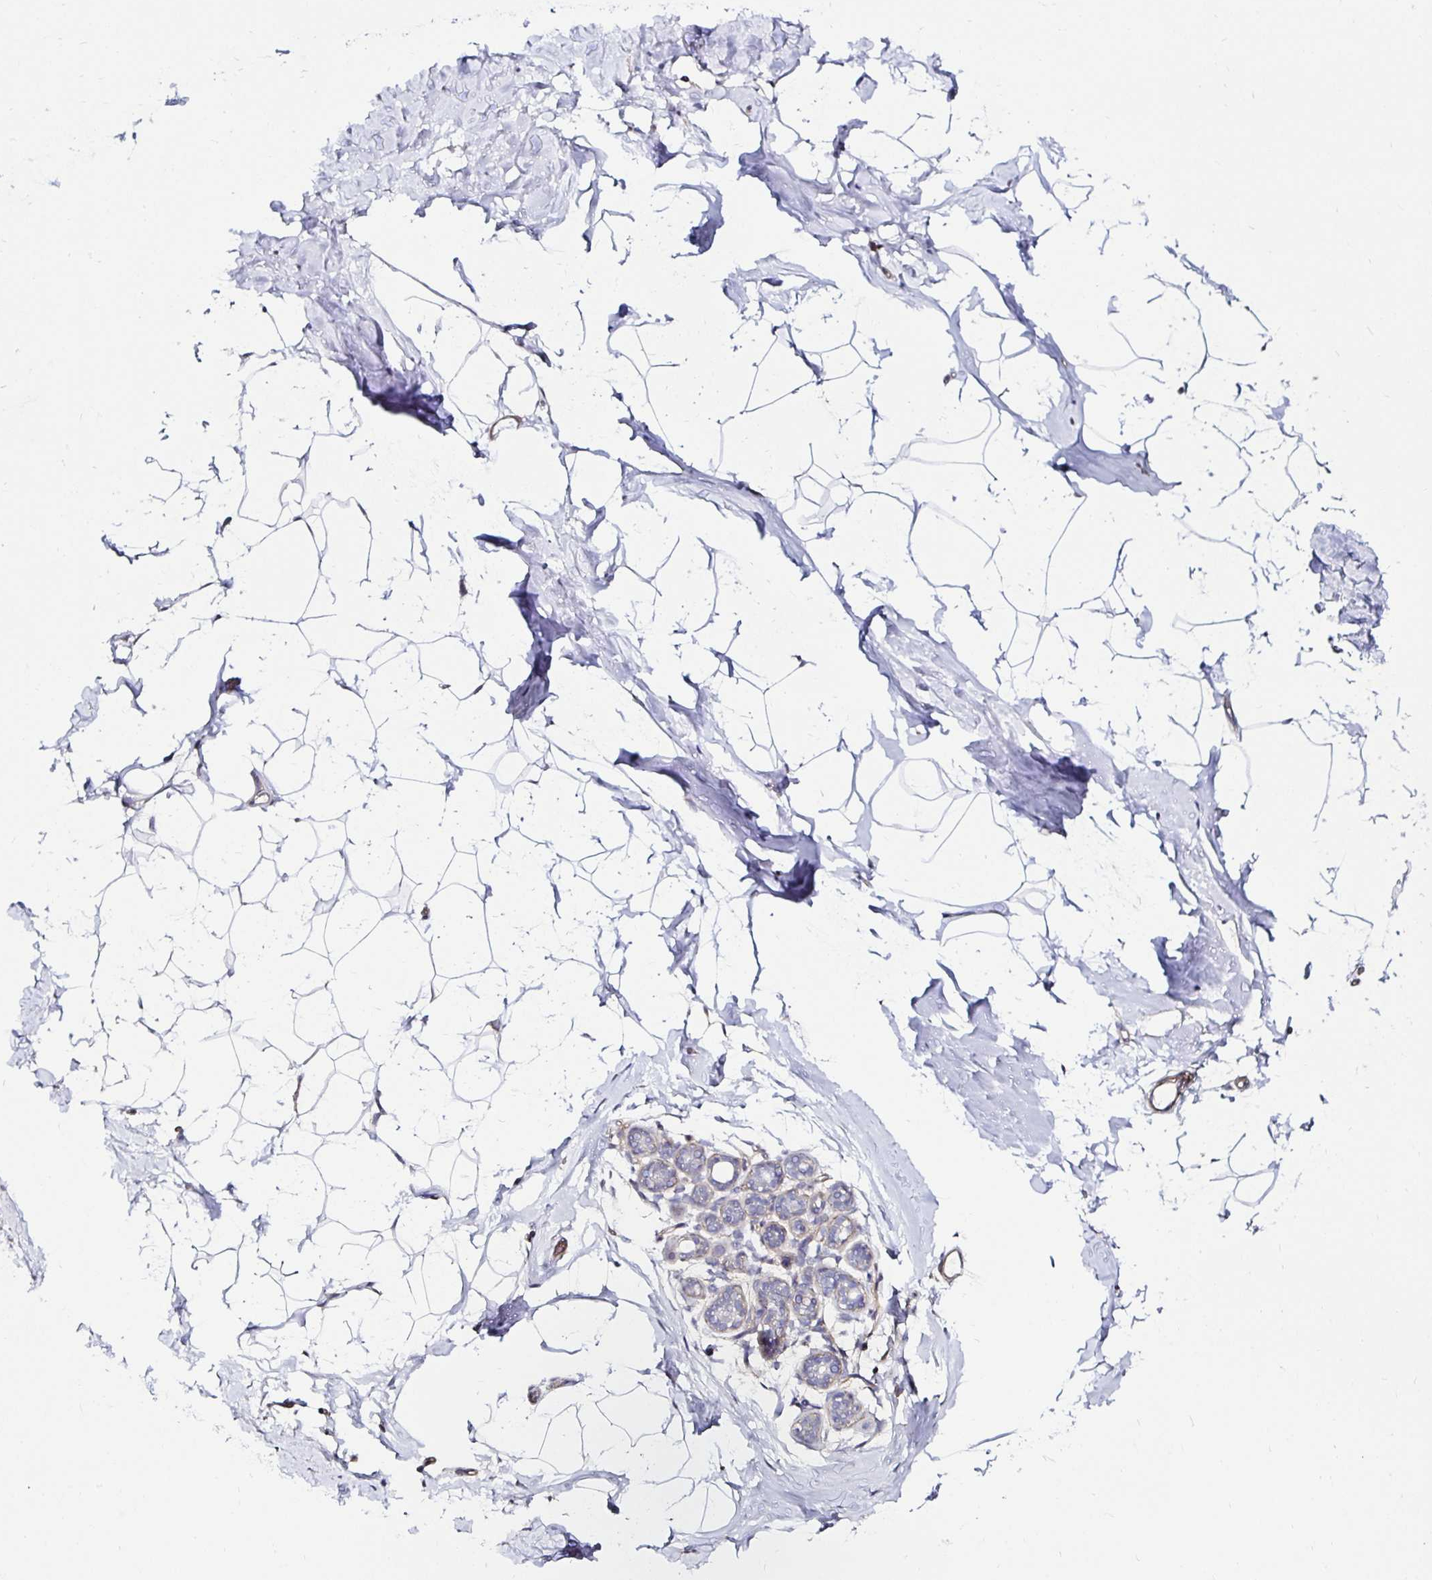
{"staining": {"intensity": "negative", "quantity": "none", "location": "none"}, "tissue": "breast", "cell_type": "Adipocytes", "image_type": "normal", "snomed": [{"axis": "morphology", "description": "Normal tissue, NOS"}, {"axis": "topography", "description": "Breast"}], "caption": "The micrograph demonstrates no staining of adipocytes in benign breast.", "gene": "ITGB1", "patient": {"sex": "female", "age": 32}}